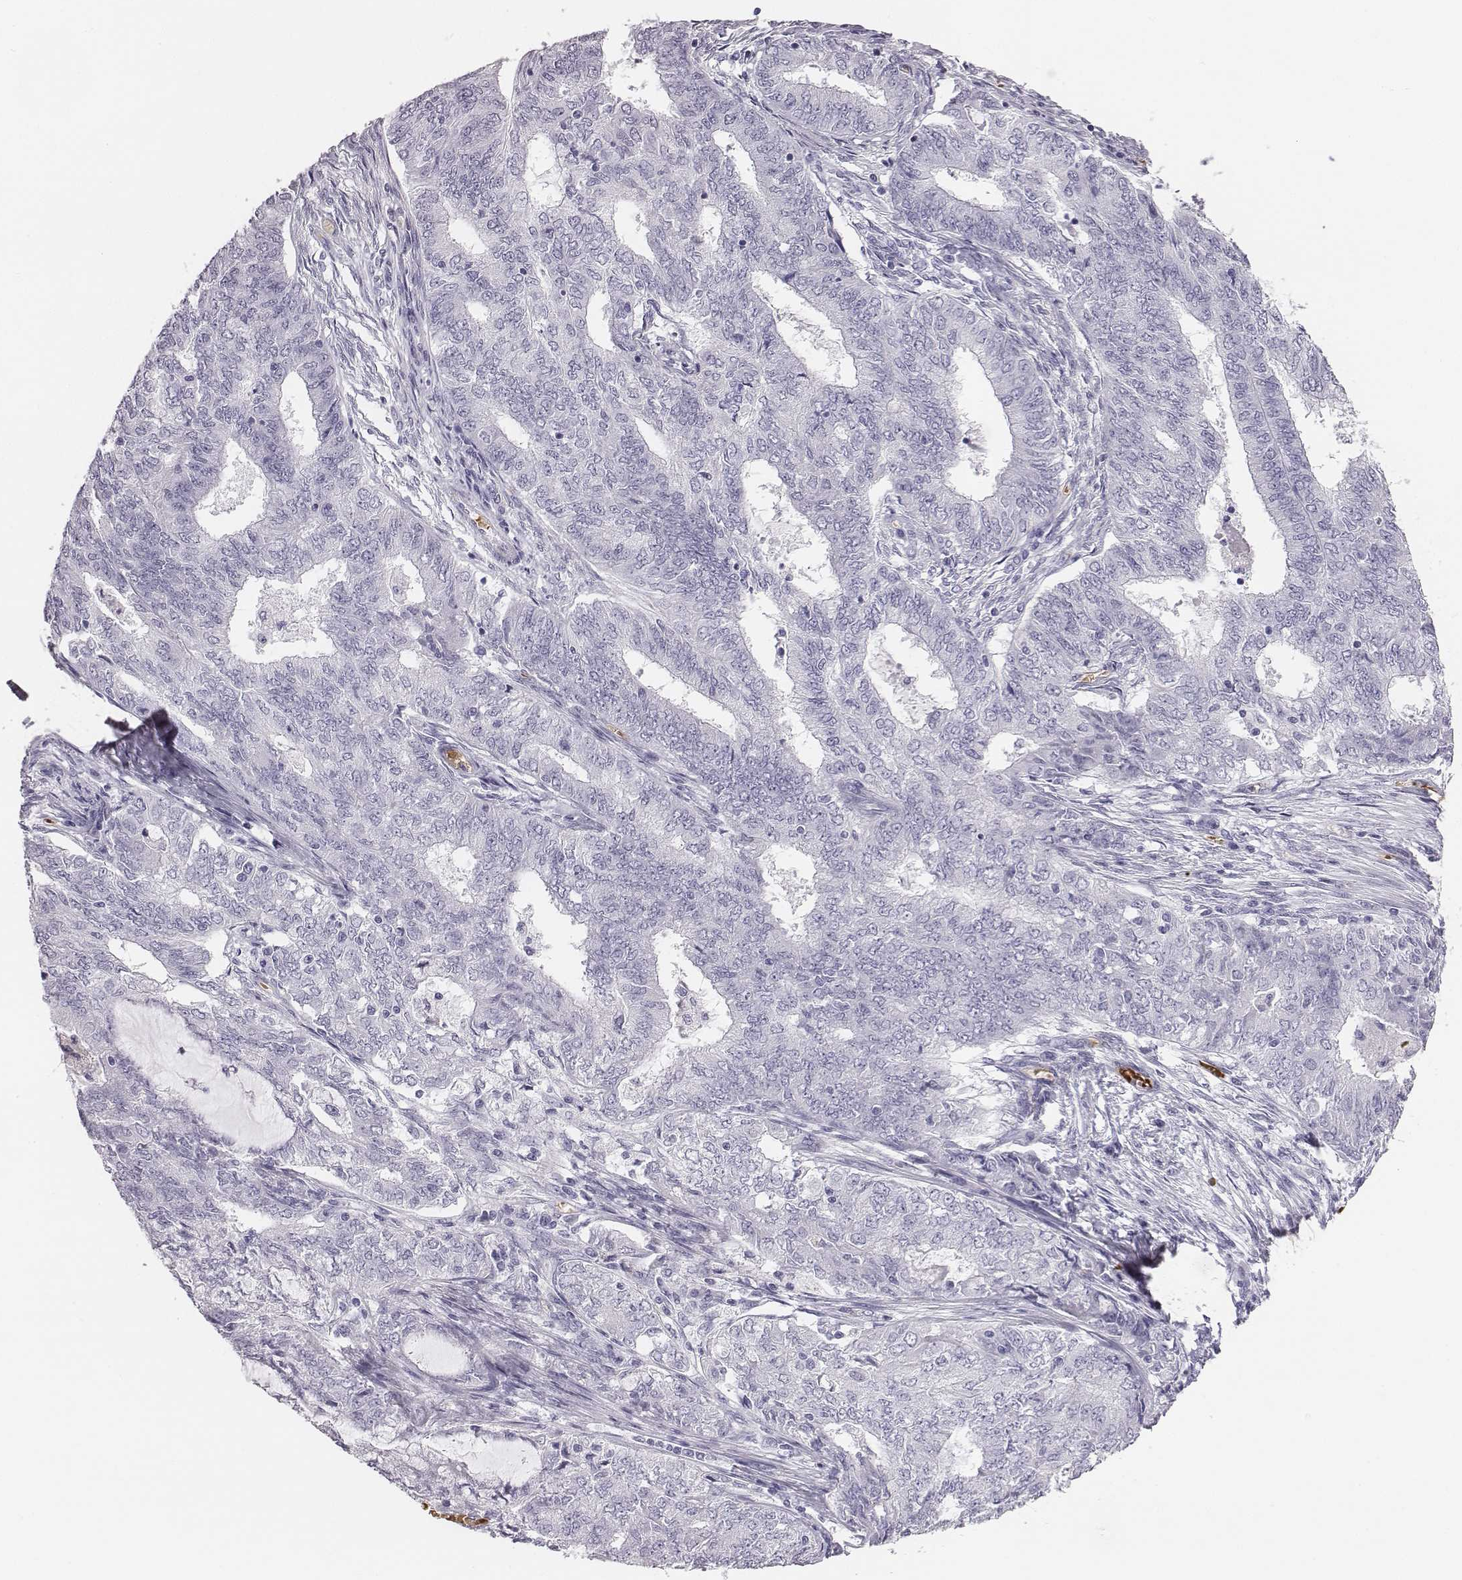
{"staining": {"intensity": "negative", "quantity": "none", "location": "none"}, "tissue": "endometrial cancer", "cell_type": "Tumor cells", "image_type": "cancer", "snomed": [{"axis": "morphology", "description": "Adenocarcinoma, NOS"}, {"axis": "topography", "description": "Endometrium"}], "caption": "Histopathology image shows no protein positivity in tumor cells of endometrial cancer (adenocarcinoma) tissue.", "gene": "HBZ", "patient": {"sex": "female", "age": 62}}